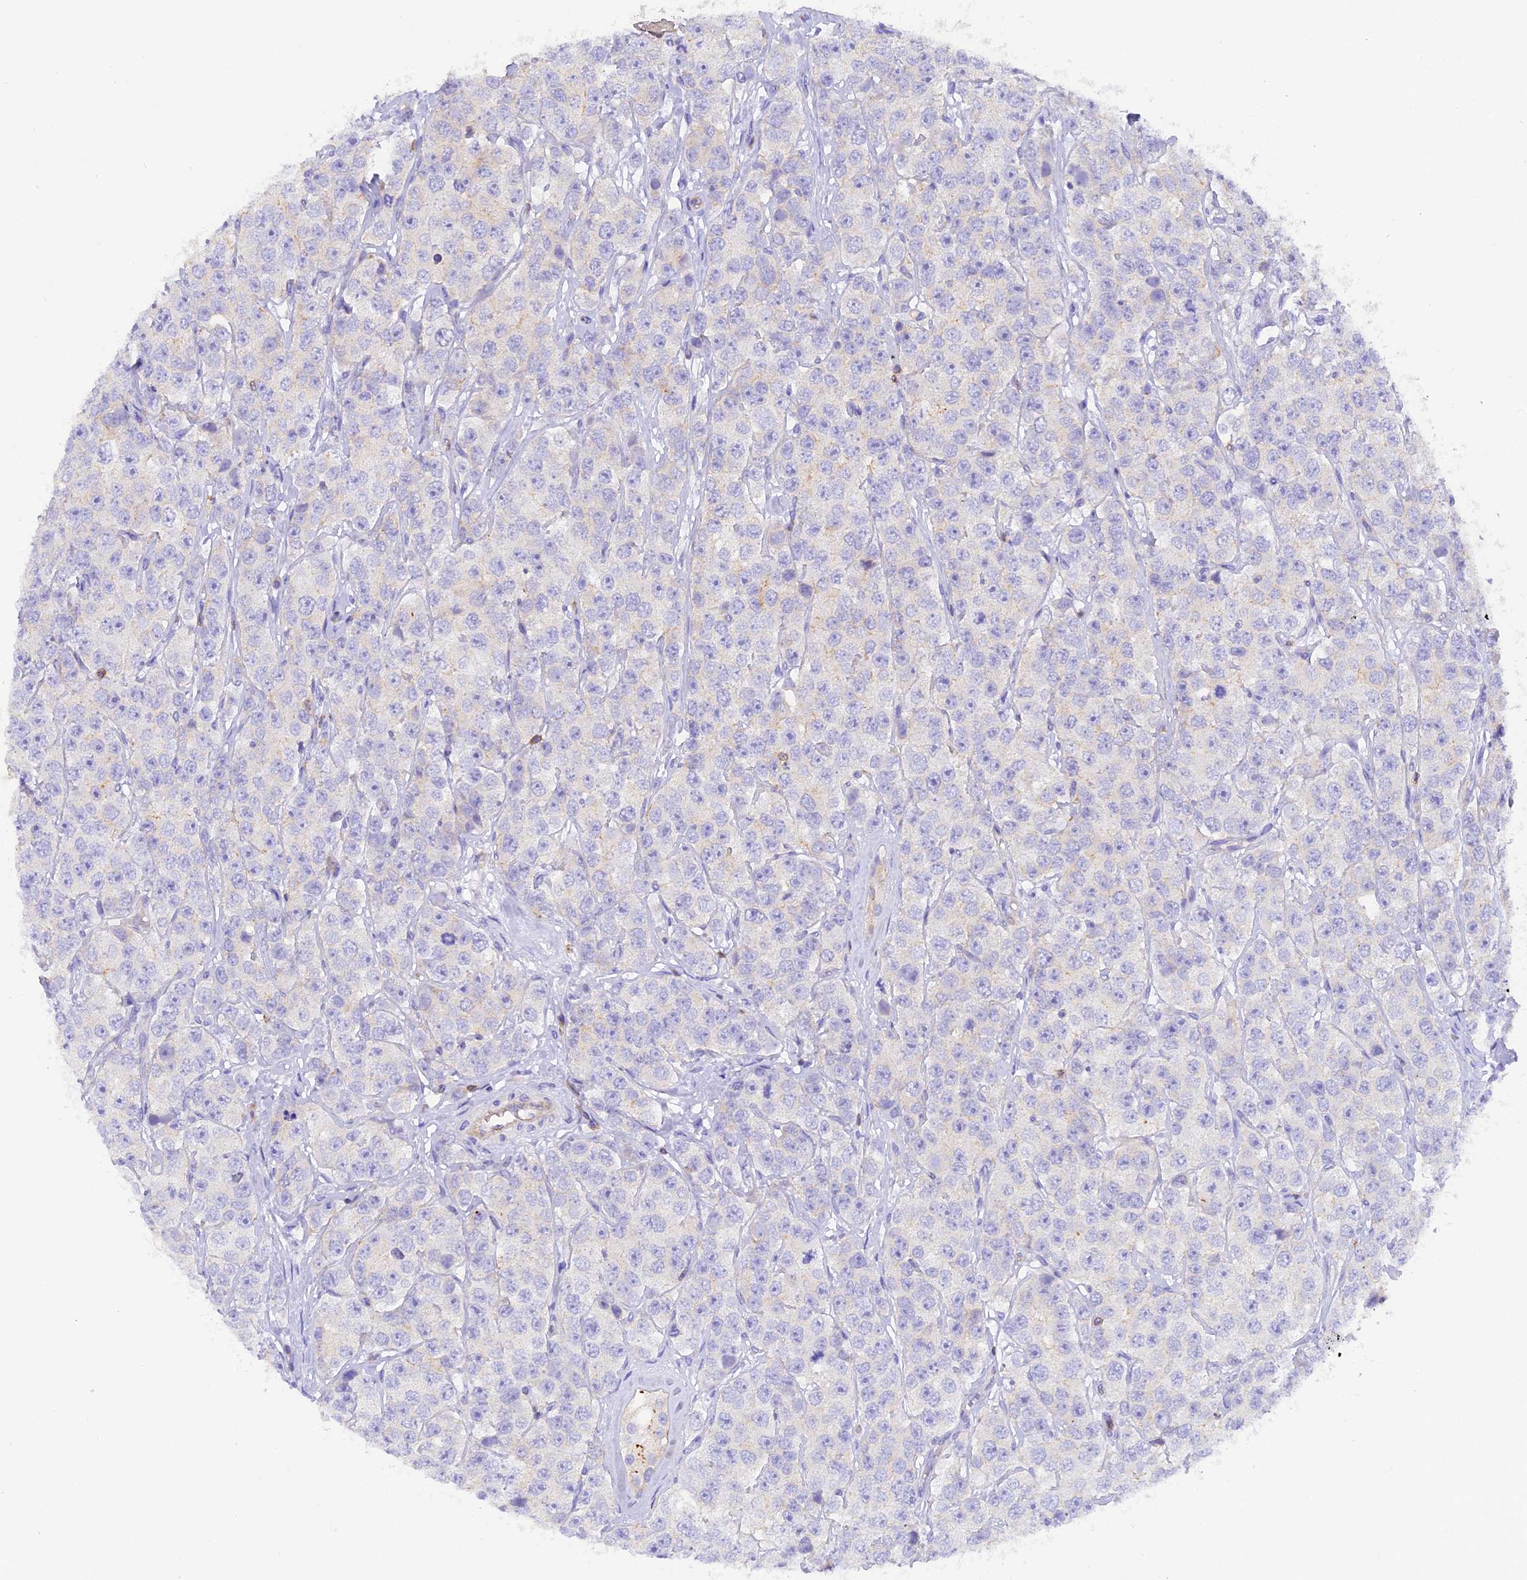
{"staining": {"intensity": "negative", "quantity": "none", "location": "none"}, "tissue": "testis cancer", "cell_type": "Tumor cells", "image_type": "cancer", "snomed": [{"axis": "morphology", "description": "Seminoma, NOS"}, {"axis": "topography", "description": "Testis"}], "caption": "Immunohistochemistry of testis cancer (seminoma) exhibits no staining in tumor cells.", "gene": "FAM193A", "patient": {"sex": "male", "age": 28}}